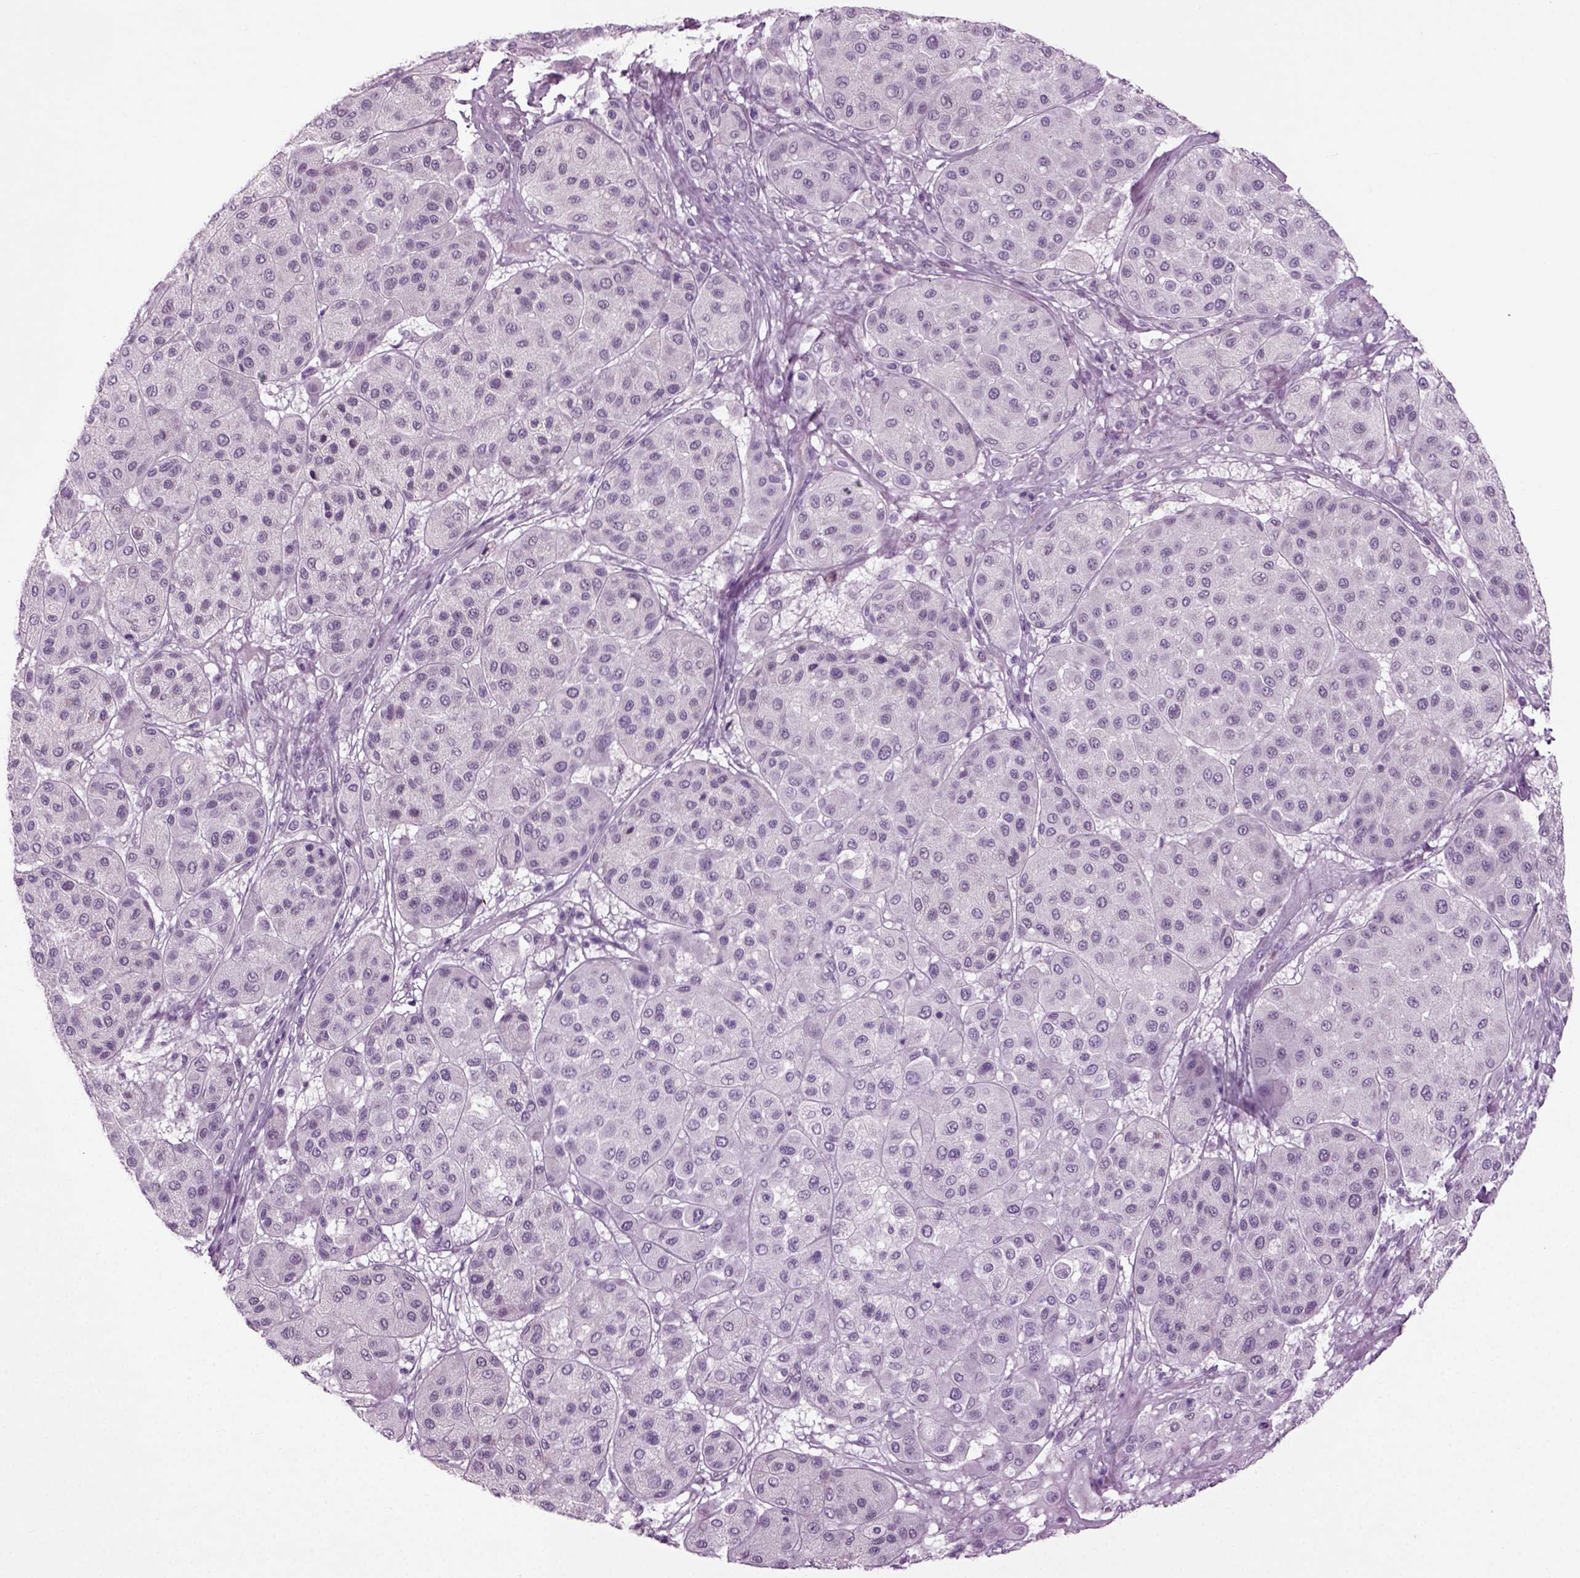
{"staining": {"intensity": "negative", "quantity": "none", "location": "none"}, "tissue": "melanoma", "cell_type": "Tumor cells", "image_type": "cancer", "snomed": [{"axis": "morphology", "description": "Malignant melanoma, Metastatic site"}, {"axis": "topography", "description": "Smooth muscle"}], "caption": "High power microscopy photomicrograph of an immunohistochemistry image of malignant melanoma (metastatic site), revealing no significant positivity in tumor cells. Nuclei are stained in blue.", "gene": "ZC2HC1C", "patient": {"sex": "male", "age": 41}}